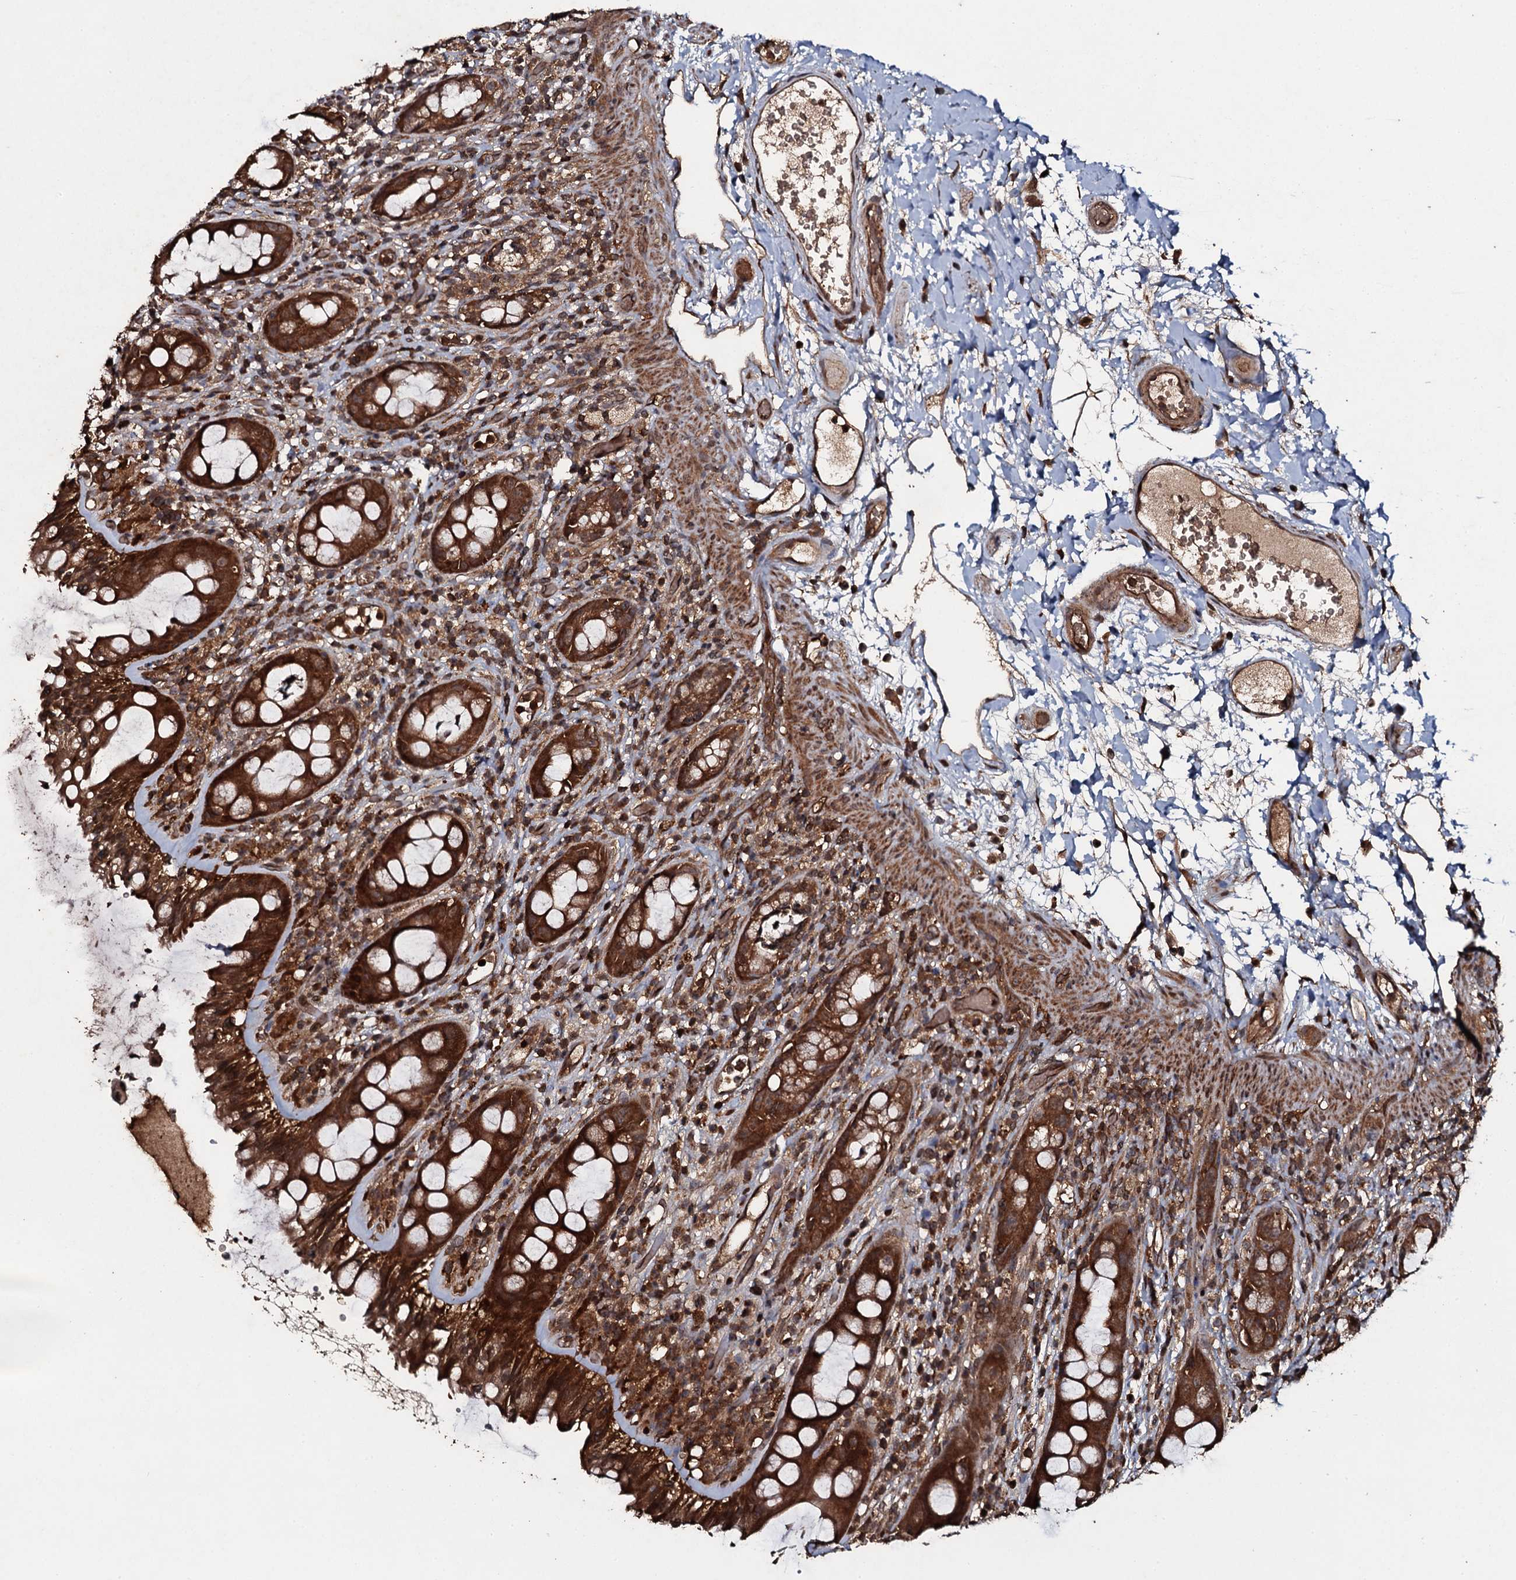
{"staining": {"intensity": "strong", "quantity": ">75%", "location": "cytoplasmic/membranous"}, "tissue": "rectum", "cell_type": "Glandular cells", "image_type": "normal", "snomed": [{"axis": "morphology", "description": "Normal tissue, NOS"}, {"axis": "topography", "description": "Rectum"}], "caption": "This is a micrograph of IHC staining of unremarkable rectum, which shows strong staining in the cytoplasmic/membranous of glandular cells.", "gene": "ADGRG3", "patient": {"sex": "female", "age": 57}}